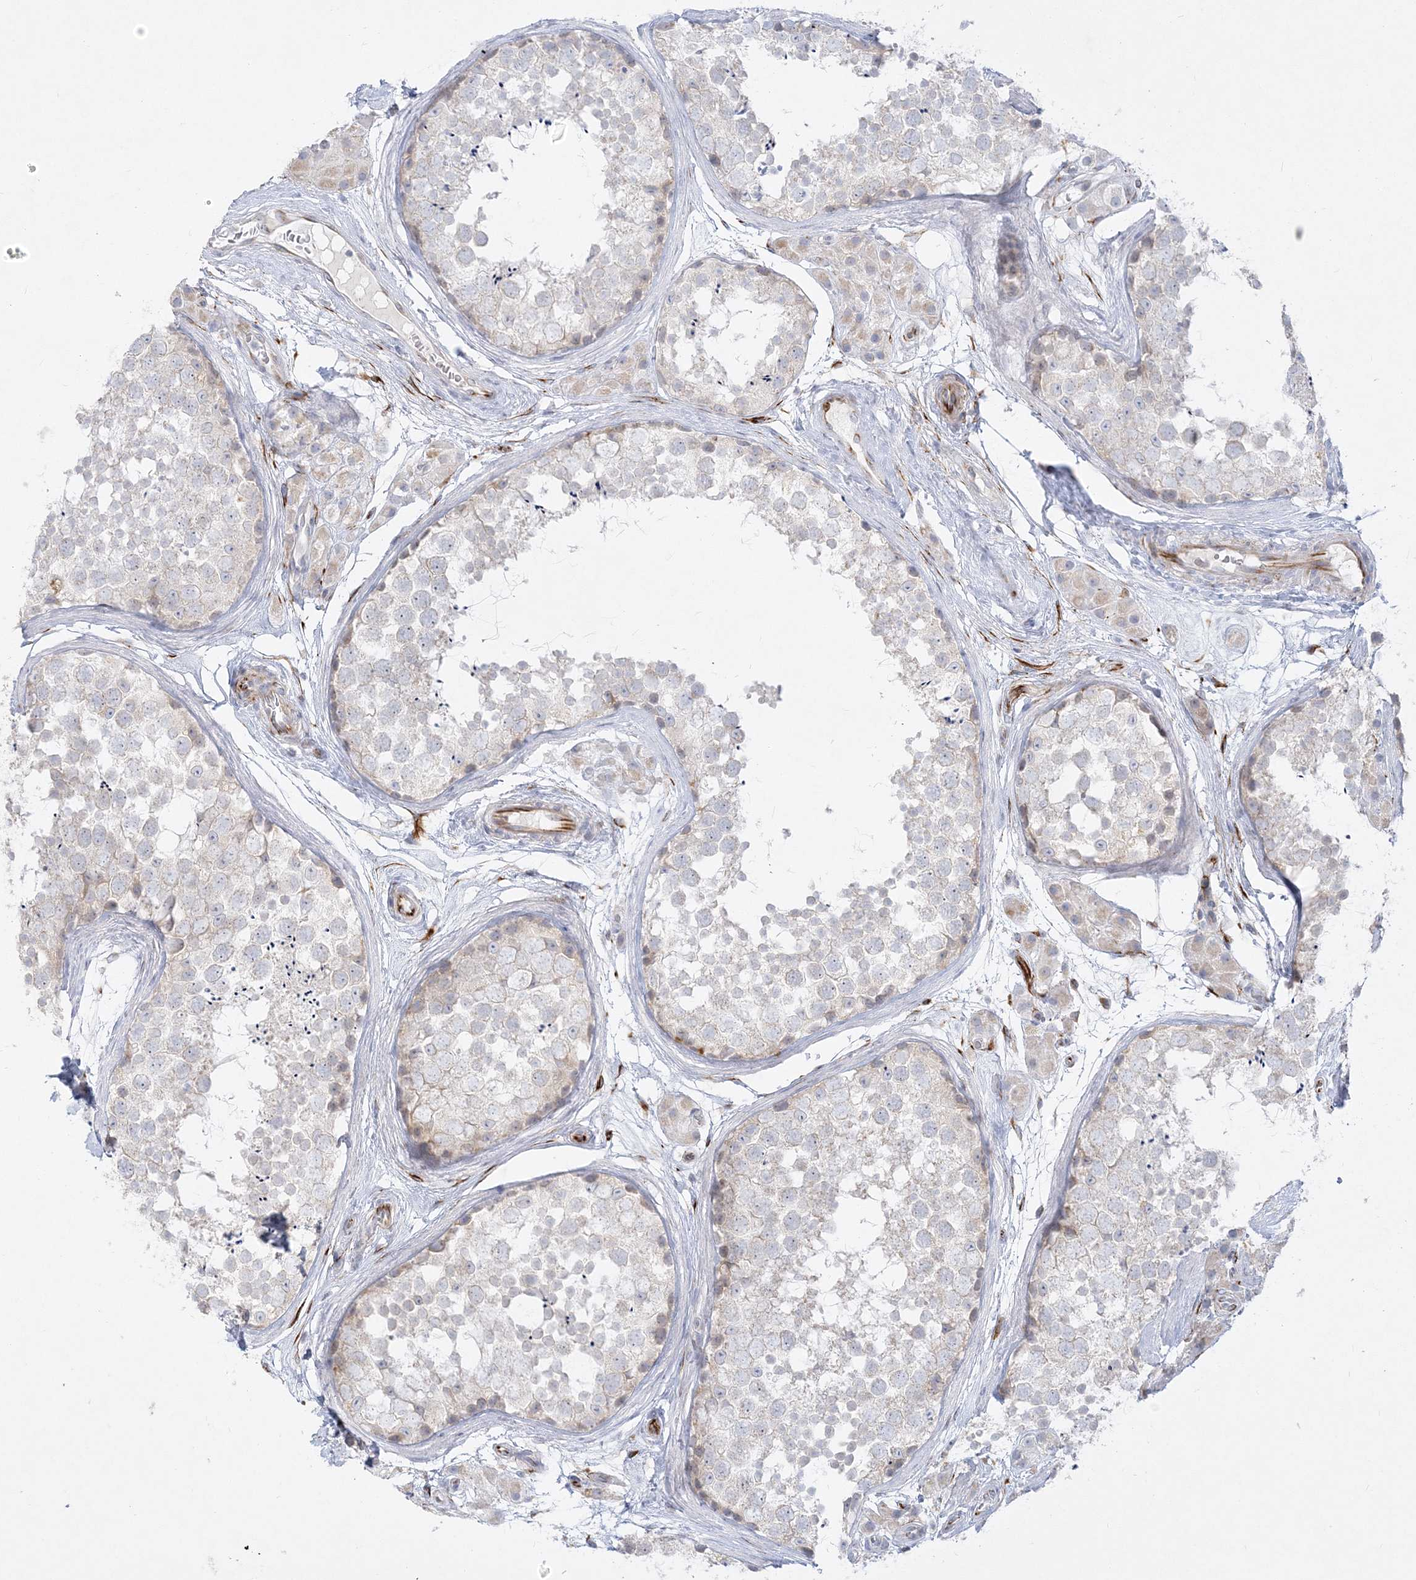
{"staining": {"intensity": "negative", "quantity": "none", "location": "none"}, "tissue": "testis", "cell_type": "Cells in seminiferous ducts", "image_type": "normal", "snomed": [{"axis": "morphology", "description": "Normal tissue, NOS"}, {"axis": "topography", "description": "Testis"}], "caption": "A micrograph of testis stained for a protein shows no brown staining in cells in seminiferous ducts. (Stains: DAB (3,3'-diaminobenzidine) IHC with hematoxylin counter stain, Microscopy: brightfield microscopy at high magnification).", "gene": "GPAT2", "patient": {"sex": "male", "age": 56}}